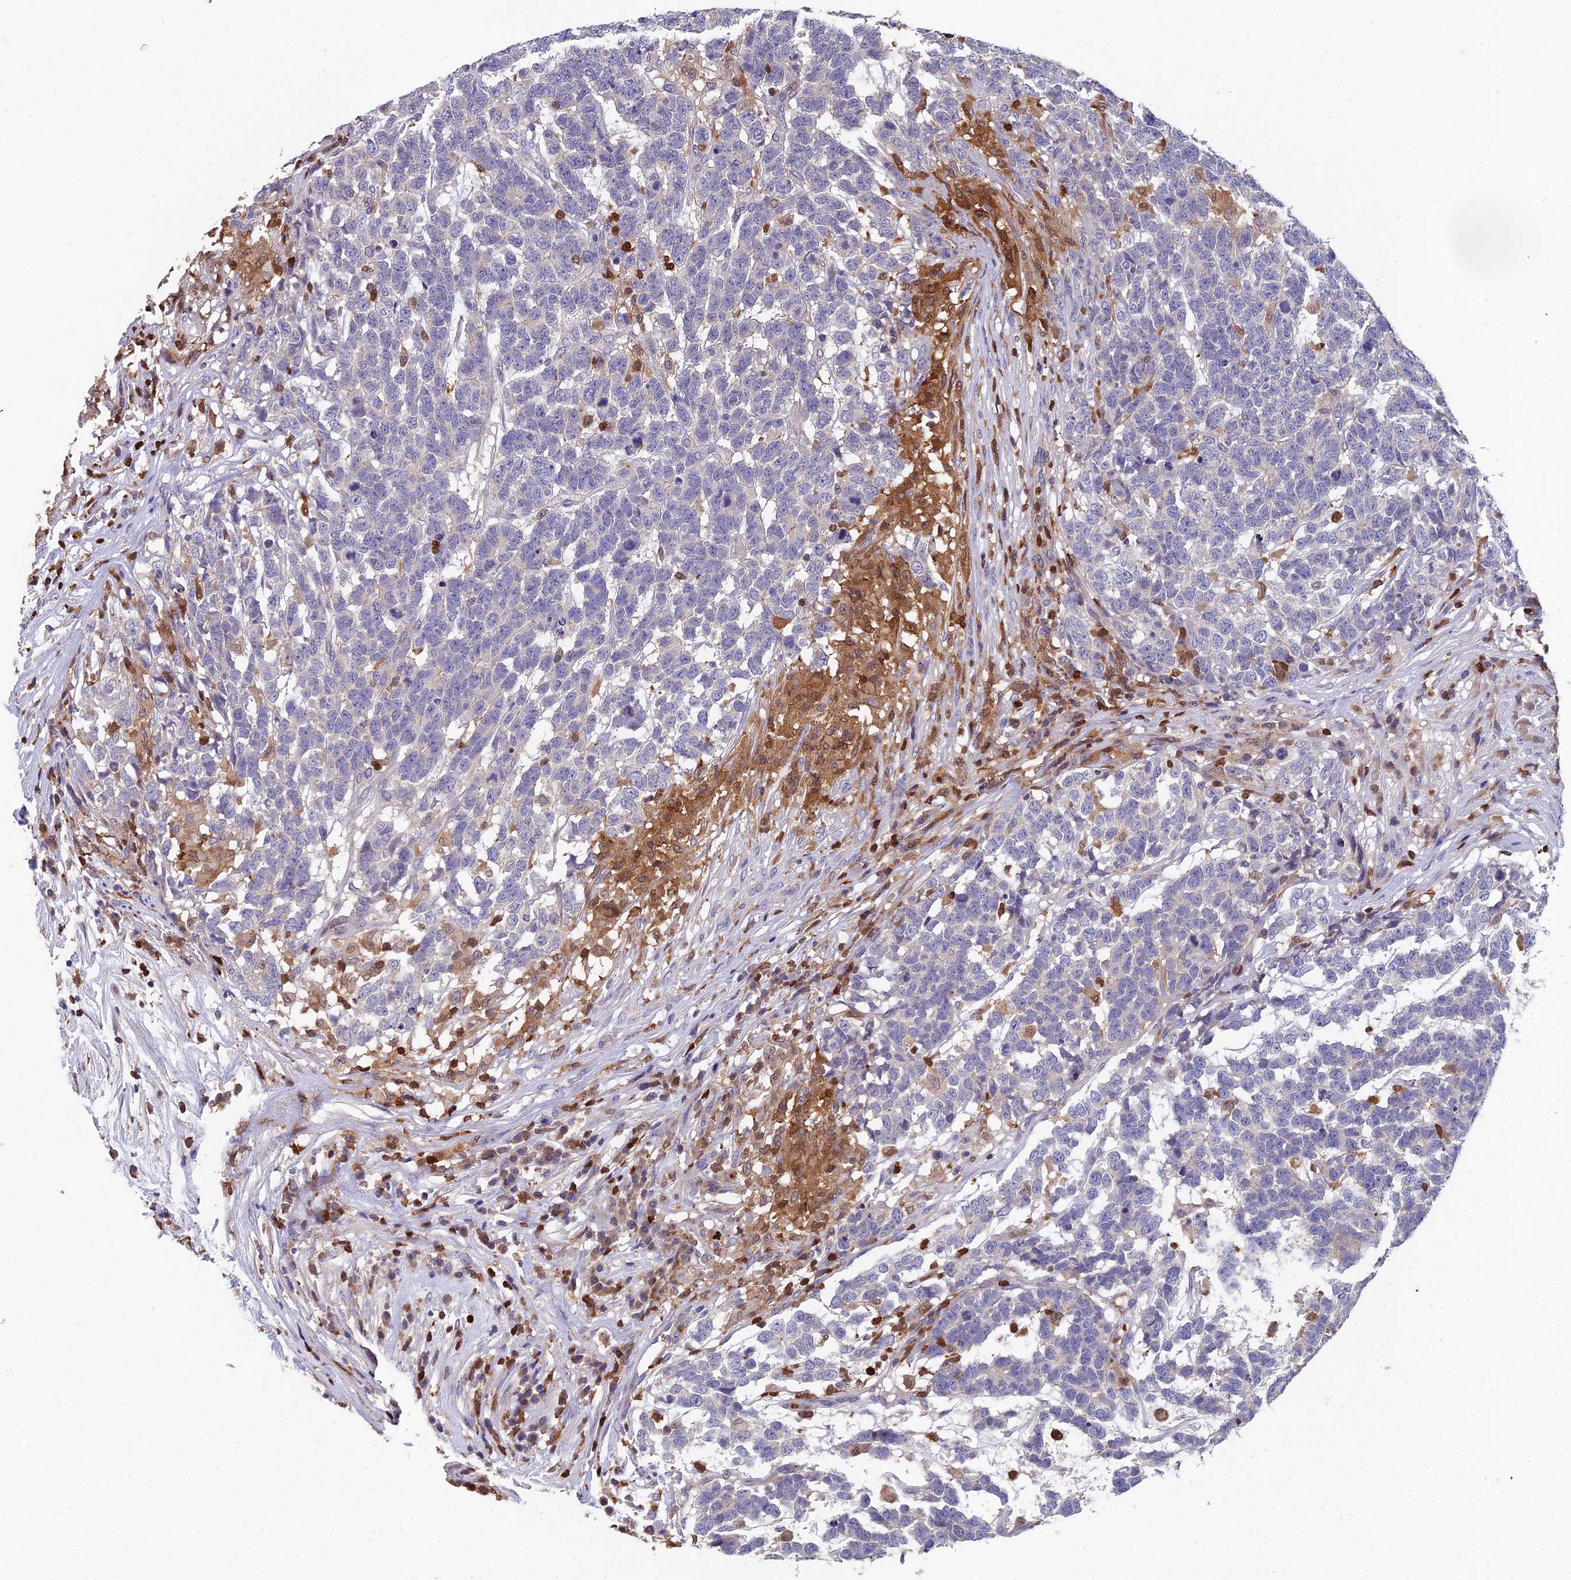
{"staining": {"intensity": "negative", "quantity": "none", "location": "none"}, "tissue": "testis cancer", "cell_type": "Tumor cells", "image_type": "cancer", "snomed": [{"axis": "morphology", "description": "Carcinoma, Embryonal, NOS"}, {"axis": "topography", "description": "Testis"}], "caption": "Immunohistochemistry image of neoplastic tissue: testis cancer (embryonal carcinoma) stained with DAB reveals no significant protein expression in tumor cells.", "gene": "GALK2", "patient": {"sex": "male", "age": 26}}